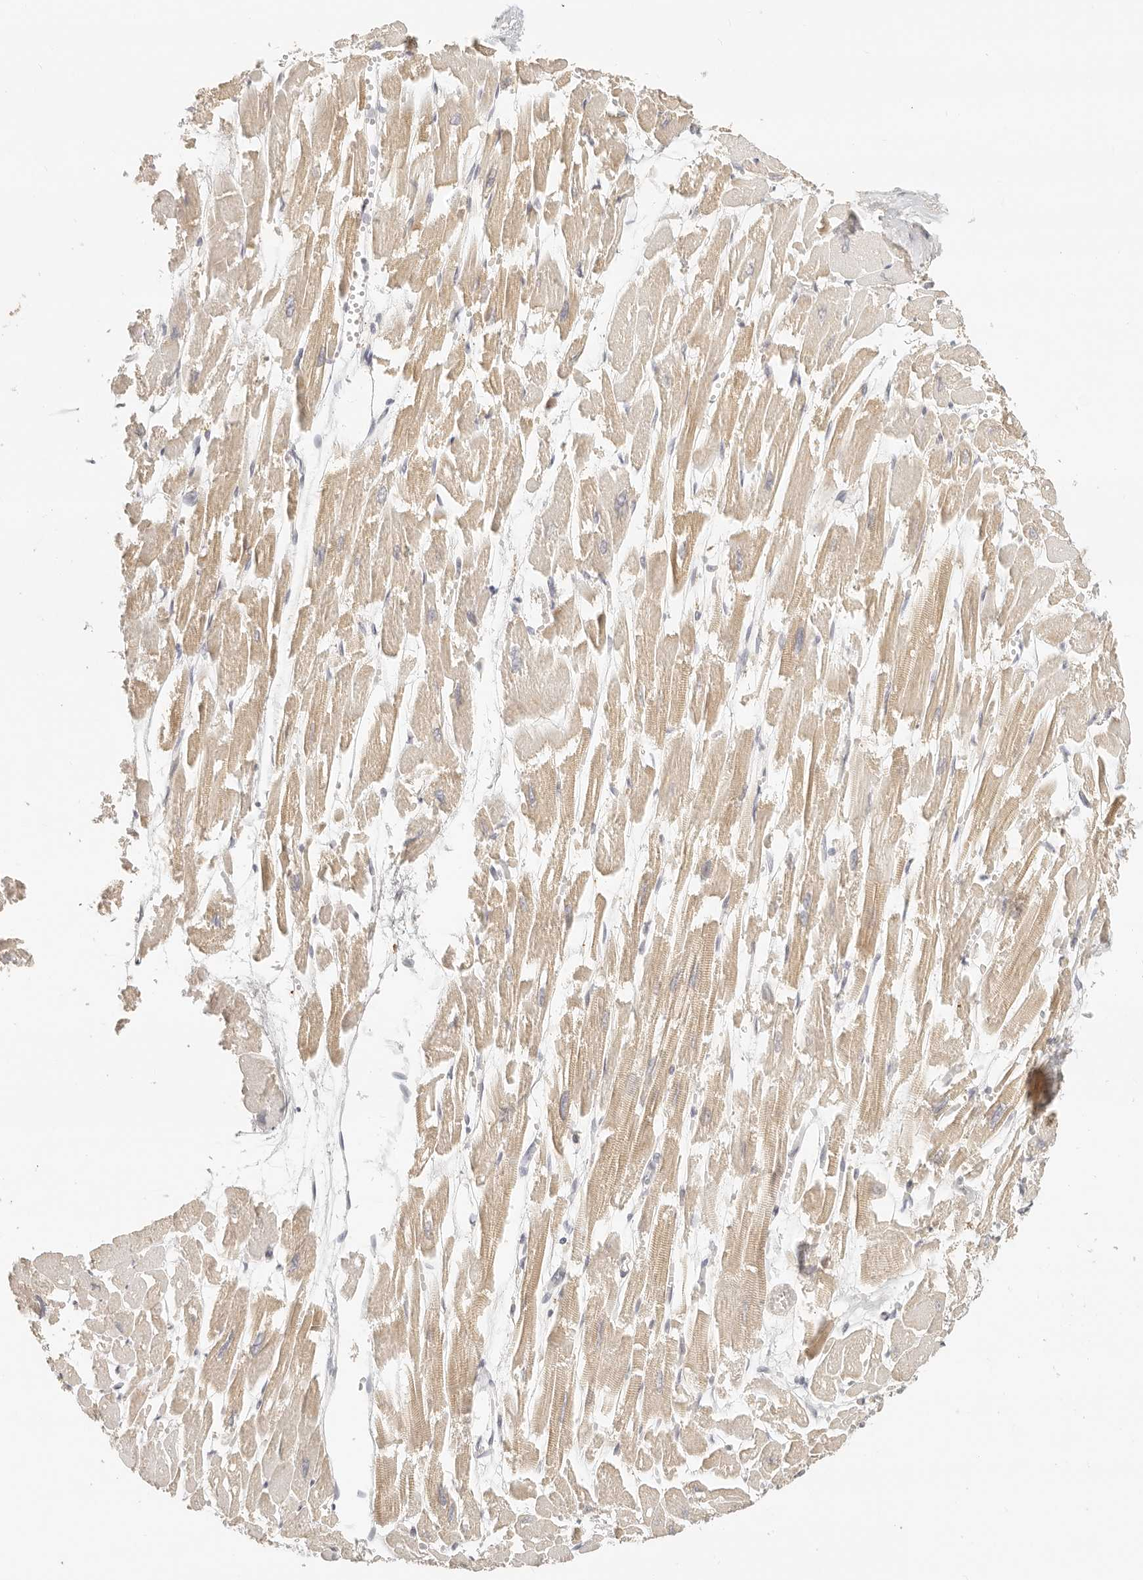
{"staining": {"intensity": "weak", "quantity": ">75%", "location": "cytoplasmic/membranous"}, "tissue": "heart muscle", "cell_type": "Cardiomyocytes", "image_type": "normal", "snomed": [{"axis": "morphology", "description": "Normal tissue, NOS"}, {"axis": "topography", "description": "Heart"}], "caption": "A low amount of weak cytoplasmic/membranous staining is seen in approximately >75% of cardiomyocytes in benign heart muscle.", "gene": "CNMD", "patient": {"sex": "male", "age": 54}}